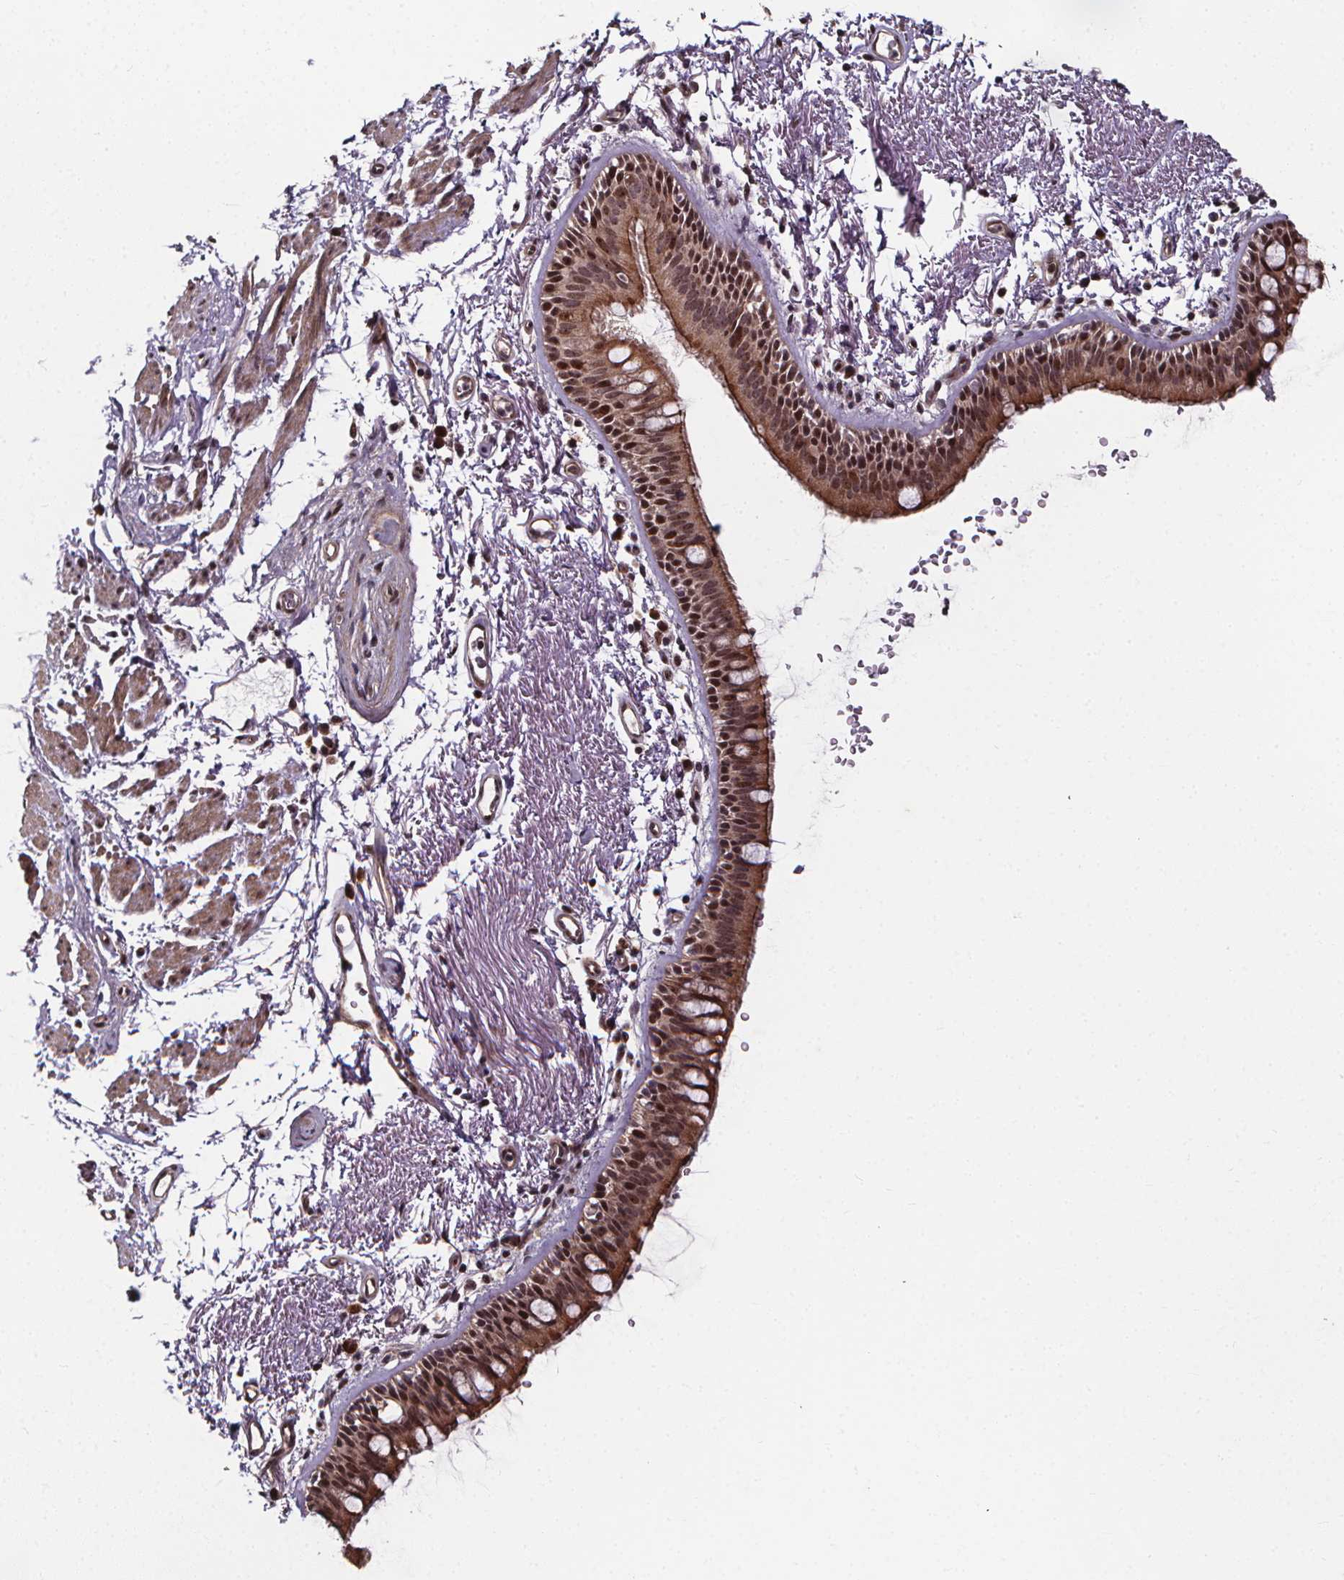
{"staining": {"intensity": "moderate", "quantity": ">75%", "location": "cytoplasmic/membranous,nuclear"}, "tissue": "bronchus", "cell_type": "Respiratory epithelial cells", "image_type": "normal", "snomed": [{"axis": "morphology", "description": "Normal tissue, NOS"}, {"axis": "topography", "description": "Lymph node"}, {"axis": "topography", "description": "Bronchus"}], "caption": "Protein expression analysis of normal human bronchus reveals moderate cytoplasmic/membranous,nuclear staining in approximately >75% of respiratory epithelial cells. Nuclei are stained in blue.", "gene": "DDIT3", "patient": {"sex": "female", "age": 70}}